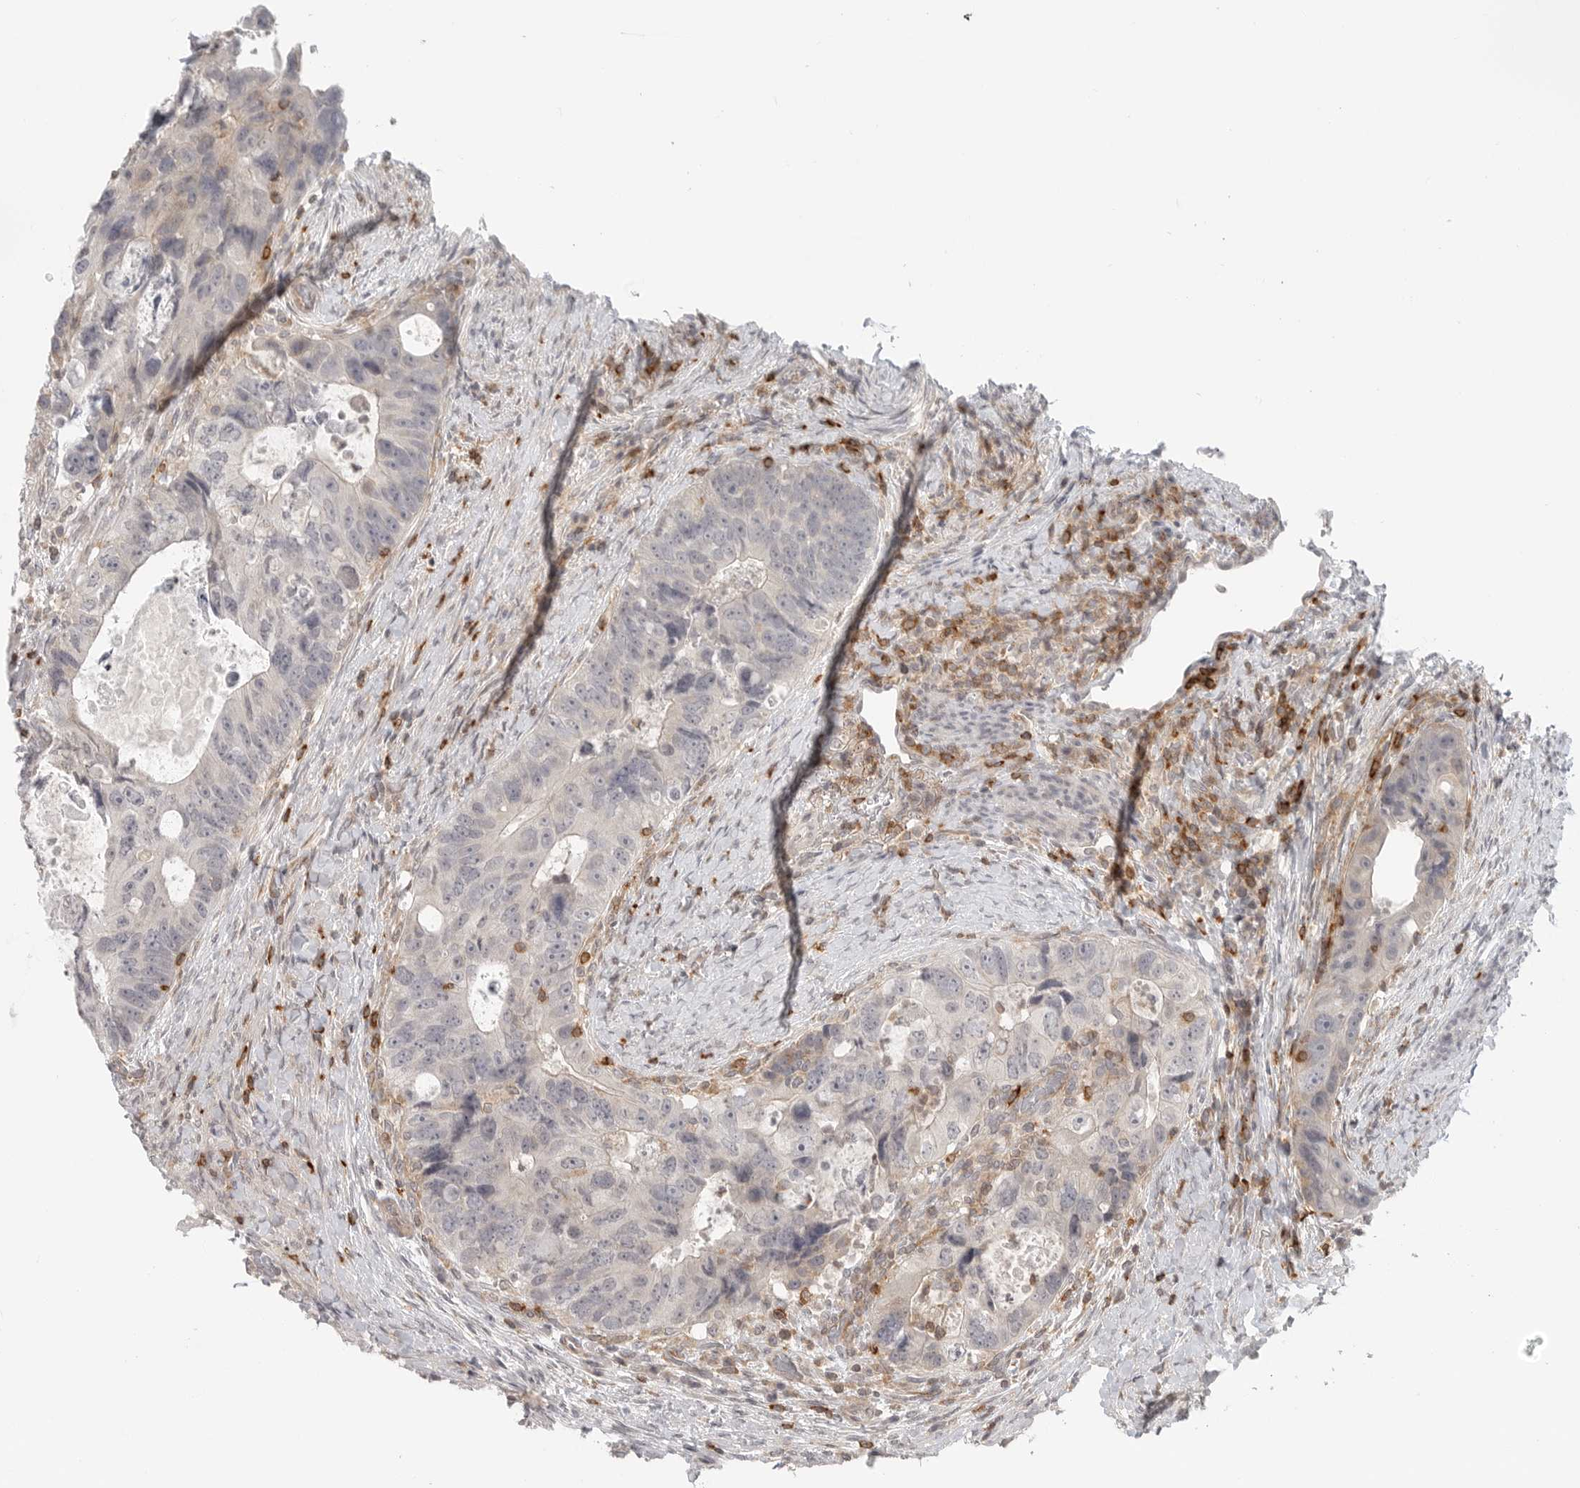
{"staining": {"intensity": "negative", "quantity": "none", "location": "none"}, "tissue": "colorectal cancer", "cell_type": "Tumor cells", "image_type": "cancer", "snomed": [{"axis": "morphology", "description": "Adenocarcinoma, NOS"}, {"axis": "topography", "description": "Rectum"}], "caption": "Micrograph shows no significant protein expression in tumor cells of colorectal adenocarcinoma.", "gene": "SH3KBP1", "patient": {"sex": "male", "age": 59}}